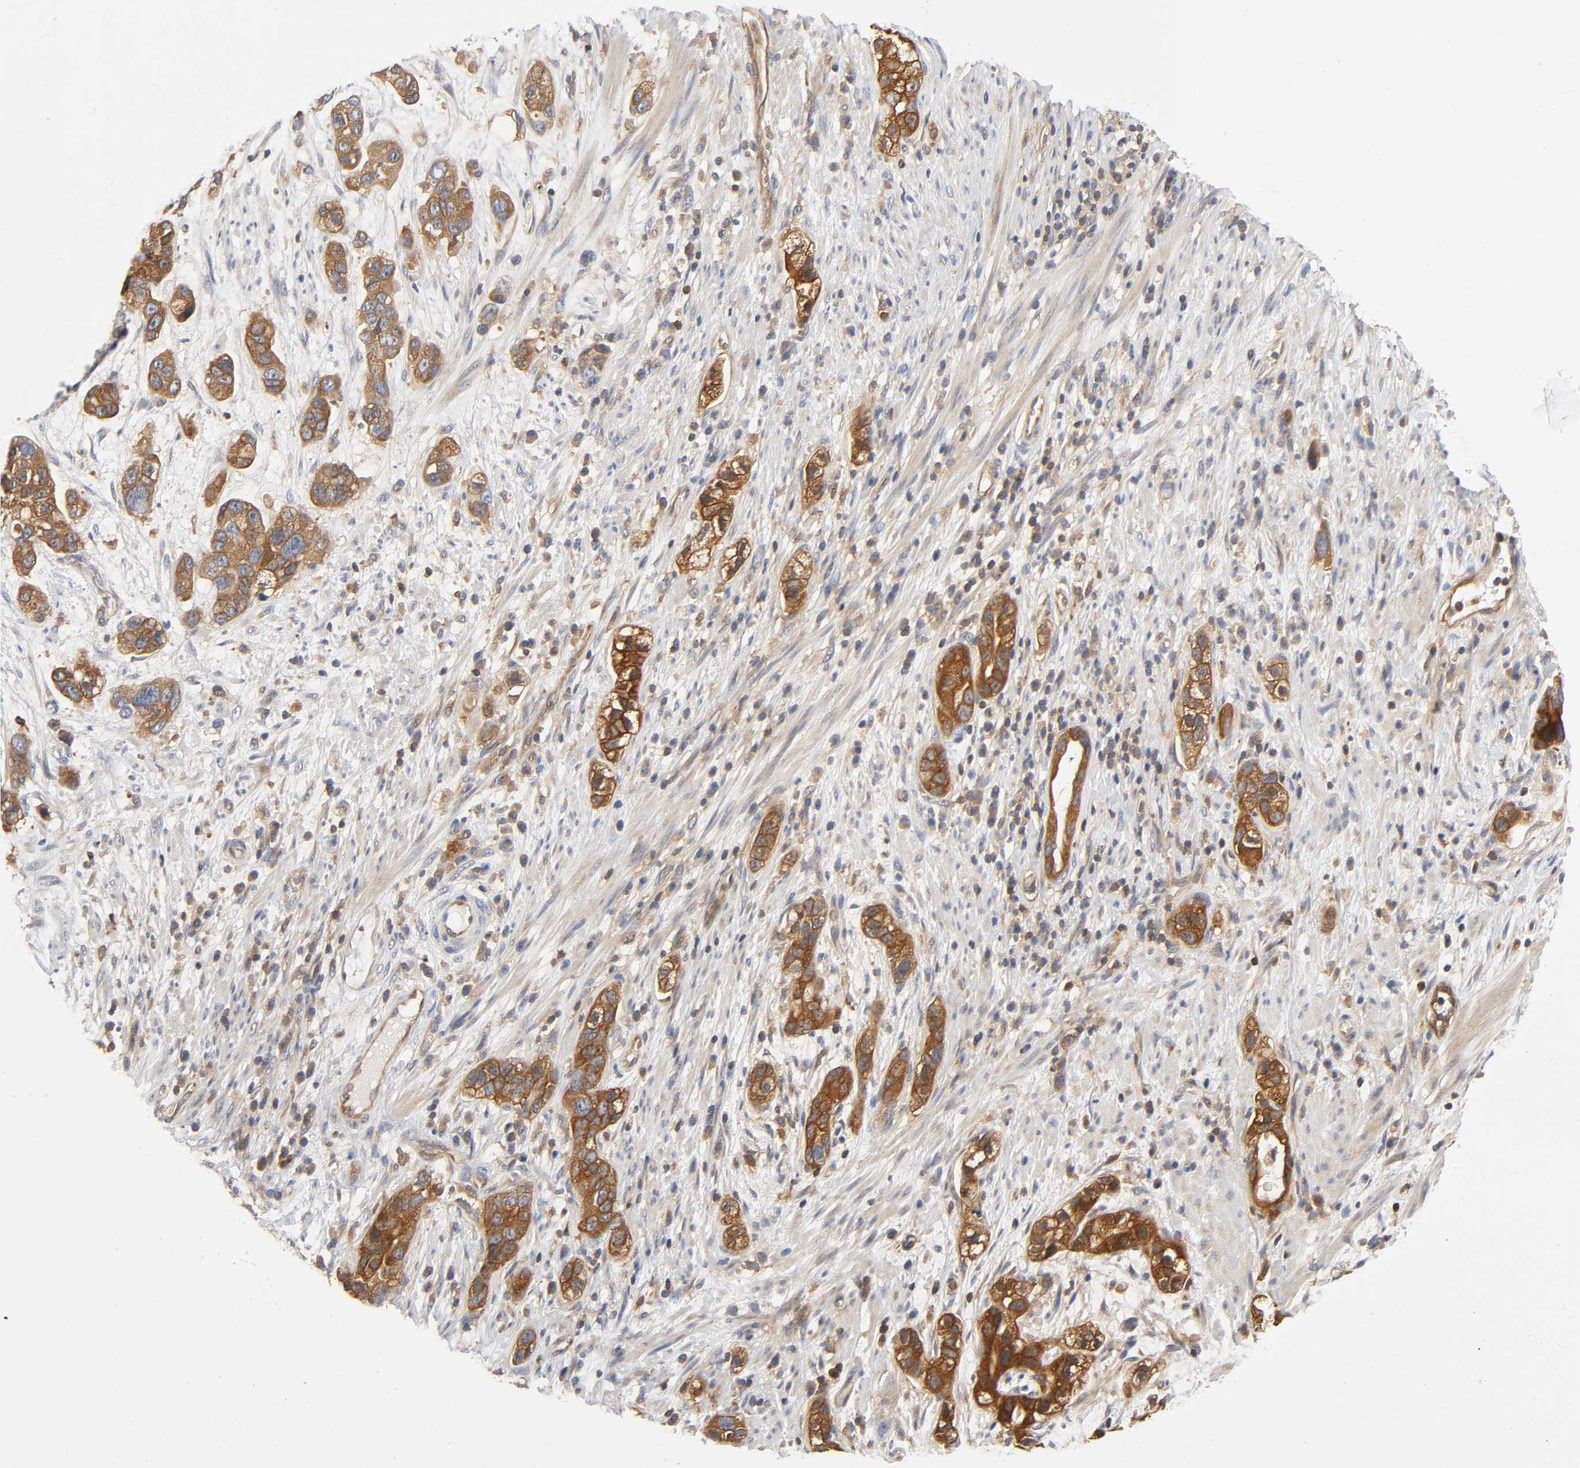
{"staining": {"intensity": "strong", "quantity": ">75%", "location": "cytoplasmic/membranous"}, "tissue": "stomach cancer", "cell_type": "Tumor cells", "image_type": "cancer", "snomed": [{"axis": "morphology", "description": "Adenocarcinoma, NOS"}, {"axis": "topography", "description": "Stomach, lower"}], "caption": "Immunohistochemistry (IHC) (DAB (3,3'-diaminobenzidine)) staining of stomach cancer (adenocarcinoma) shows strong cytoplasmic/membranous protein positivity in about >75% of tumor cells.", "gene": "PRKAB1", "patient": {"sex": "female", "age": 93}}